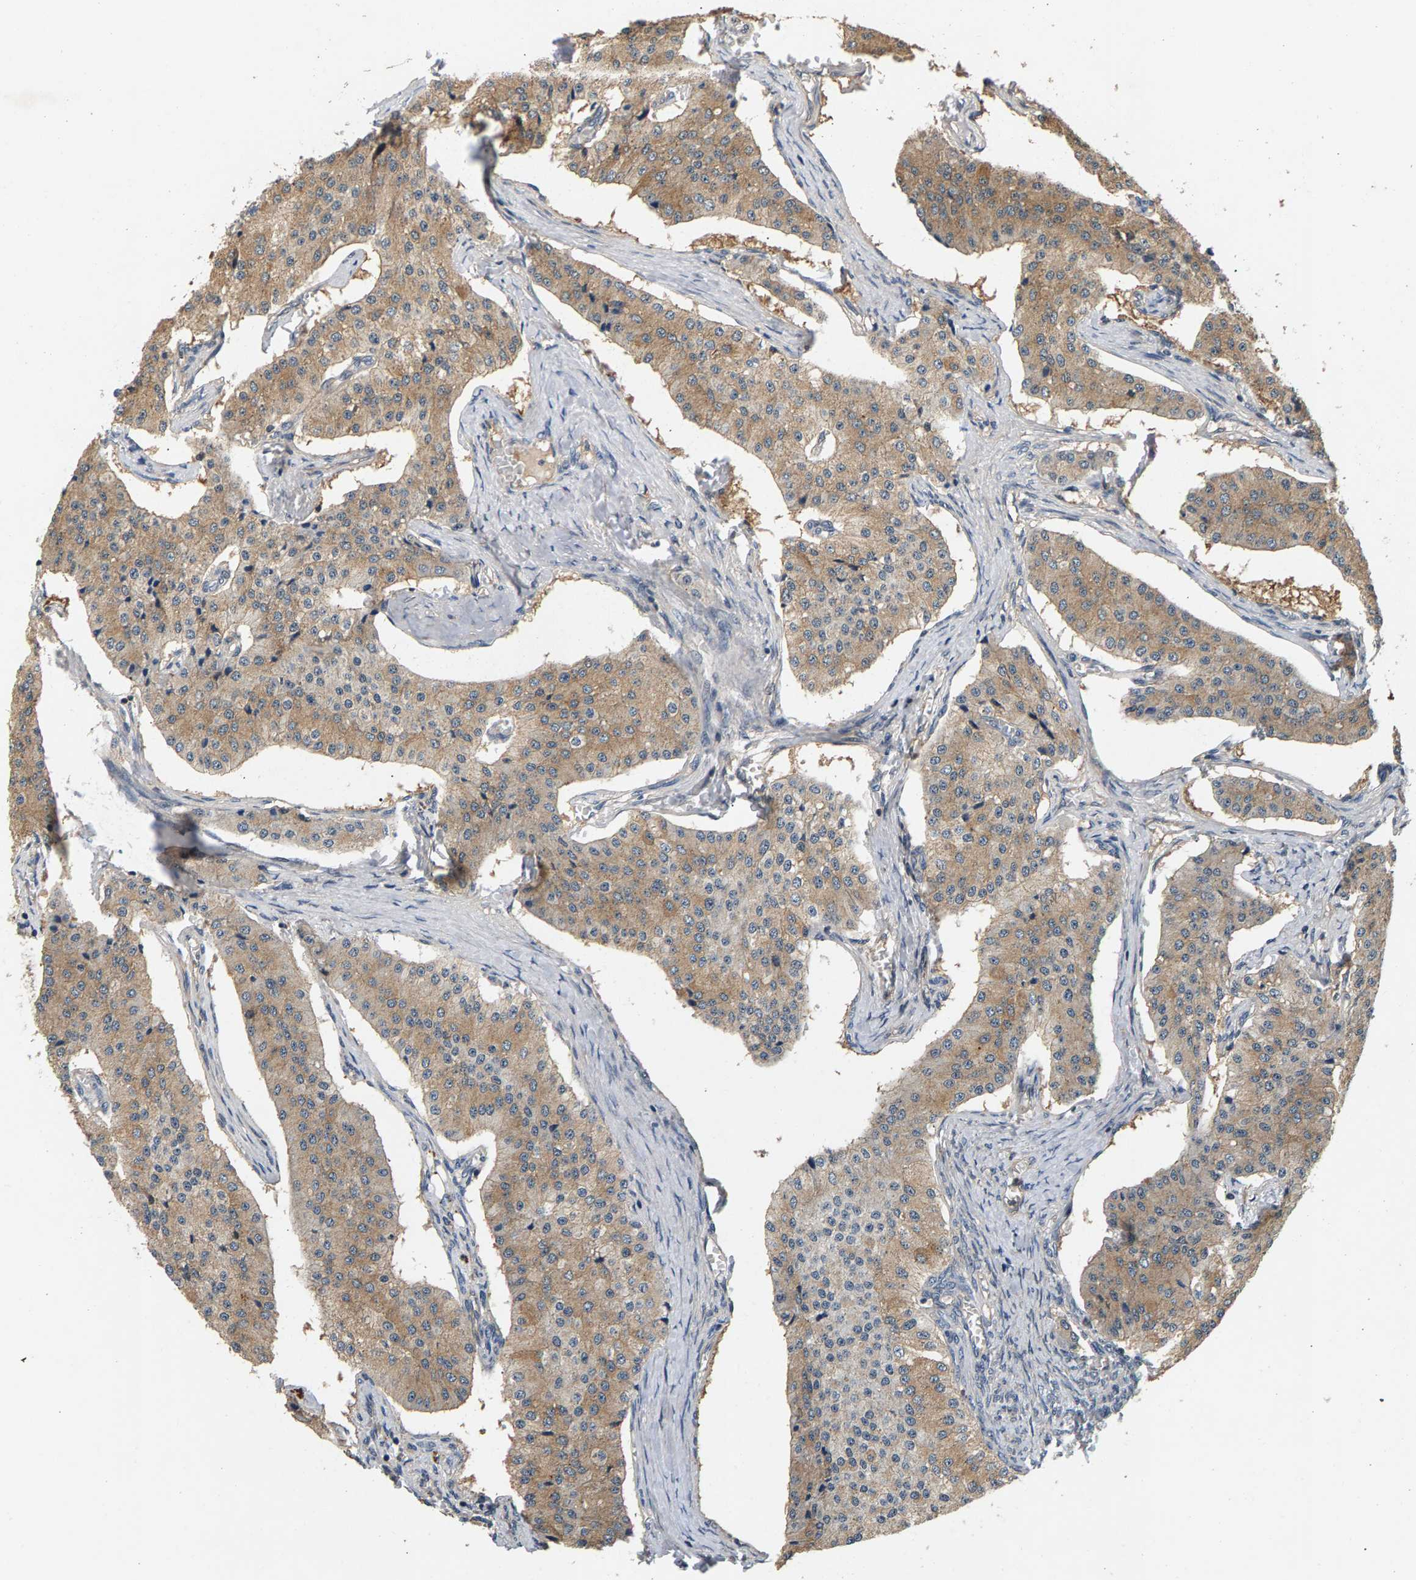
{"staining": {"intensity": "weak", "quantity": ">75%", "location": "cytoplasmic/membranous"}, "tissue": "carcinoid", "cell_type": "Tumor cells", "image_type": "cancer", "snomed": [{"axis": "morphology", "description": "Carcinoid, malignant, NOS"}, {"axis": "topography", "description": "Colon"}], "caption": "Carcinoid (malignant) was stained to show a protein in brown. There is low levels of weak cytoplasmic/membranous staining in approximately >75% of tumor cells. Using DAB (brown) and hematoxylin (blue) stains, captured at high magnification using brightfield microscopy.", "gene": "FAM78A", "patient": {"sex": "female", "age": 52}}